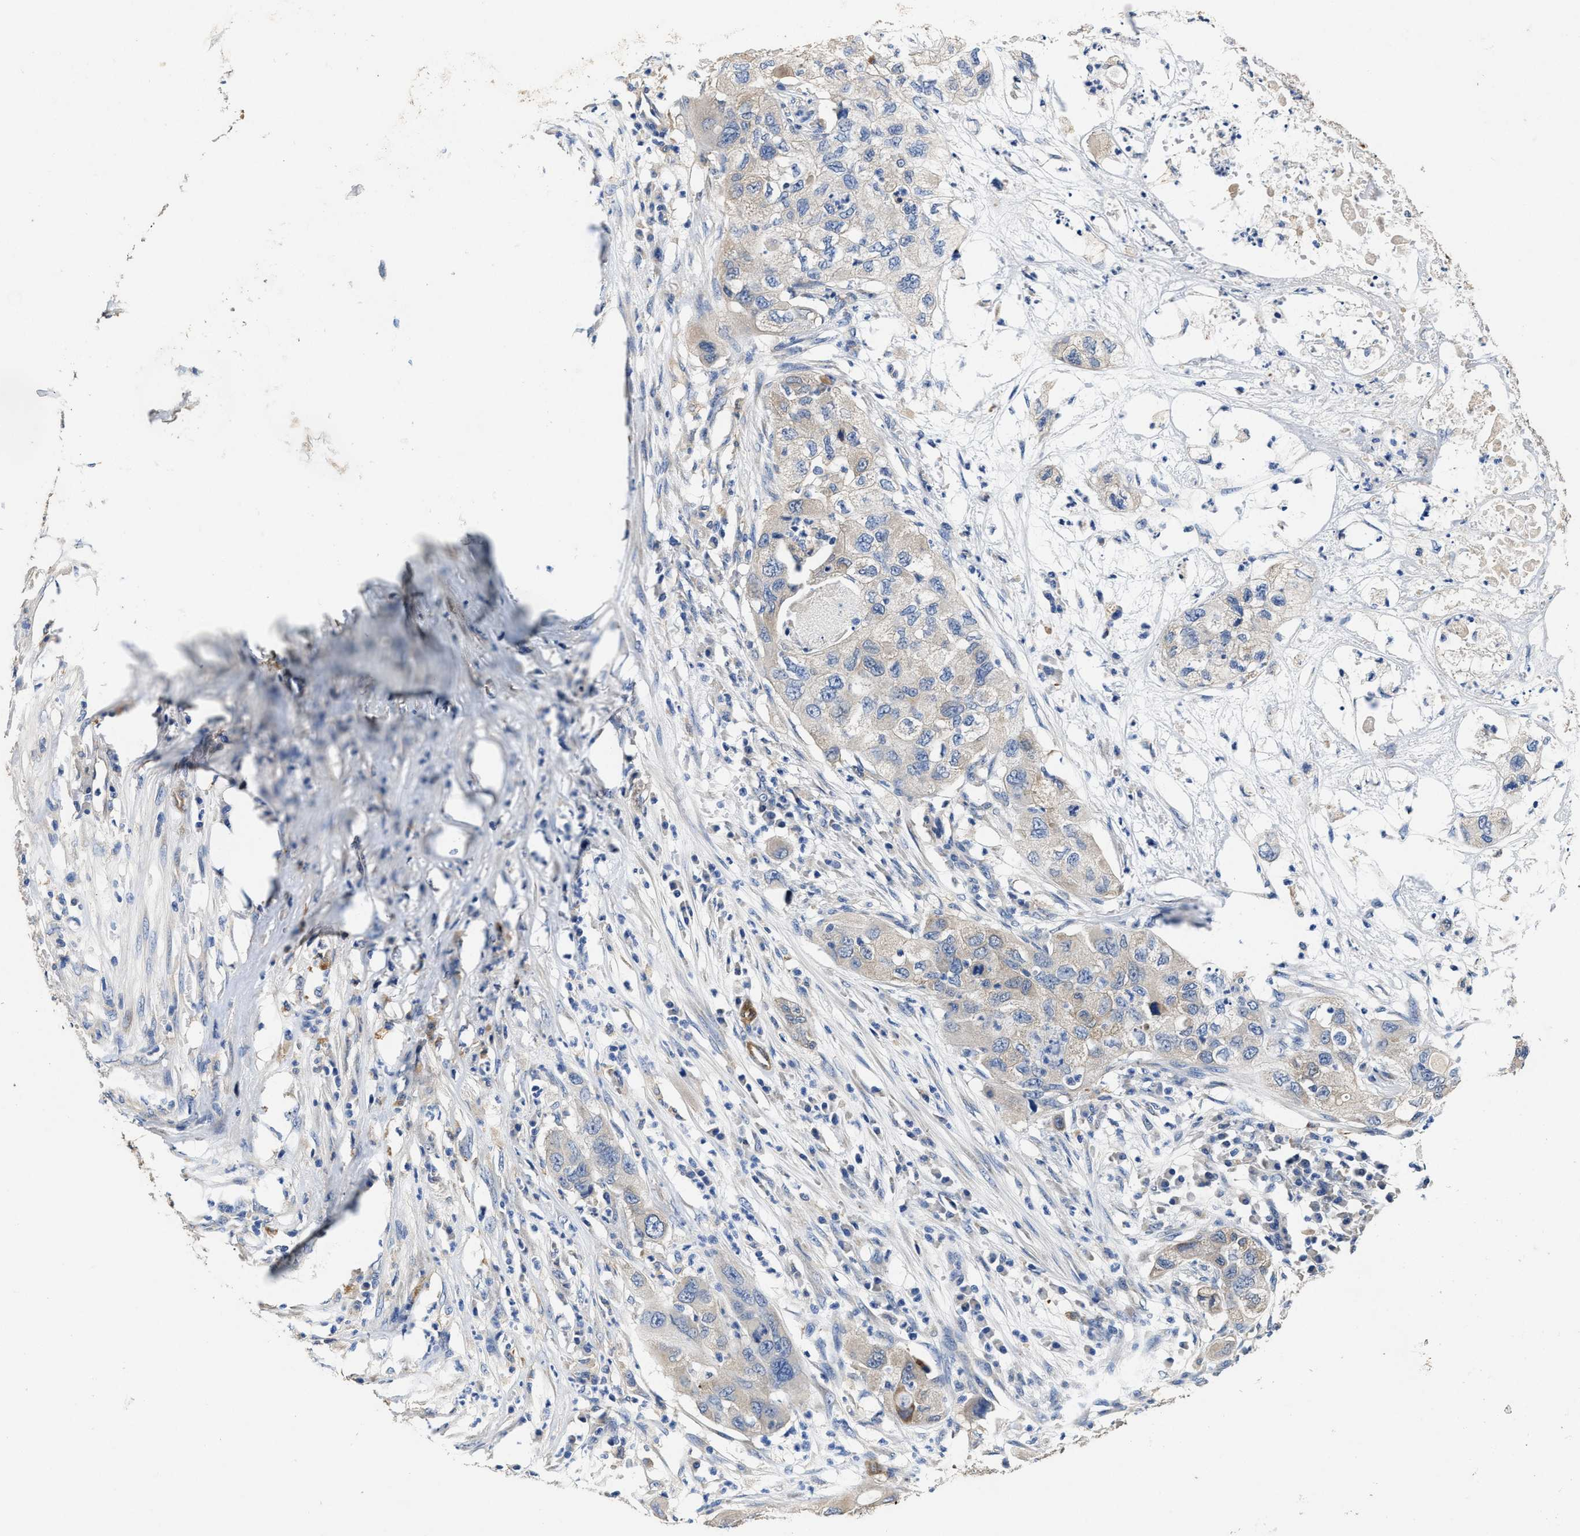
{"staining": {"intensity": "negative", "quantity": "none", "location": "none"}, "tissue": "pancreatic cancer", "cell_type": "Tumor cells", "image_type": "cancer", "snomed": [{"axis": "morphology", "description": "Adenocarcinoma, NOS"}, {"axis": "topography", "description": "Pancreas"}], "caption": "Adenocarcinoma (pancreatic) stained for a protein using immunohistochemistry (IHC) reveals no expression tumor cells.", "gene": "PEG10", "patient": {"sex": "female", "age": 78}}